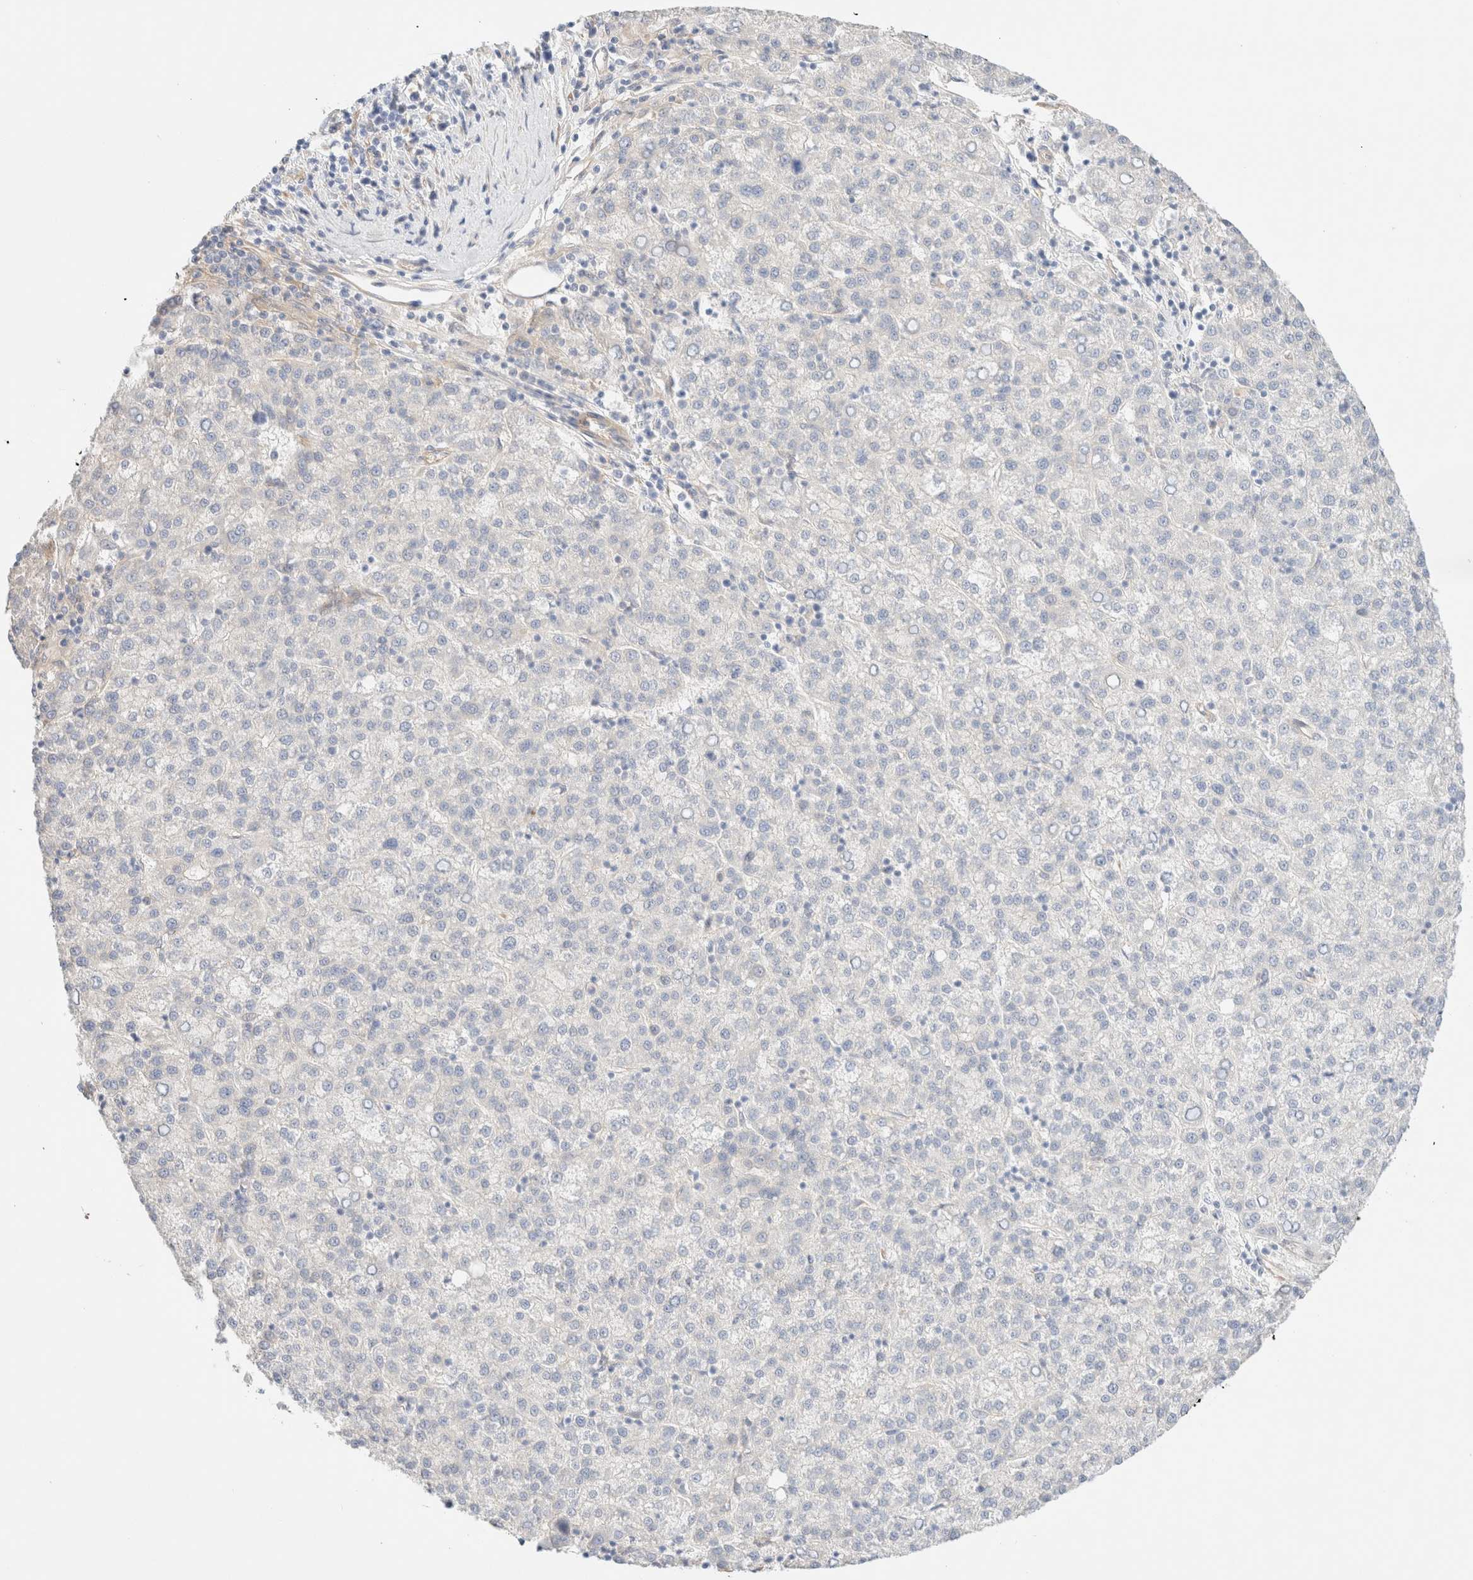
{"staining": {"intensity": "negative", "quantity": "none", "location": "none"}, "tissue": "liver cancer", "cell_type": "Tumor cells", "image_type": "cancer", "snomed": [{"axis": "morphology", "description": "Carcinoma, Hepatocellular, NOS"}, {"axis": "topography", "description": "Liver"}], "caption": "High magnification brightfield microscopy of liver cancer stained with DAB (3,3'-diaminobenzidine) (brown) and counterstained with hematoxylin (blue): tumor cells show no significant expression. (DAB immunohistochemistry (IHC) visualized using brightfield microscopy, high magnification).", "gene": "NIBAN2", "patient": {"sex": "female", "age": 58}}